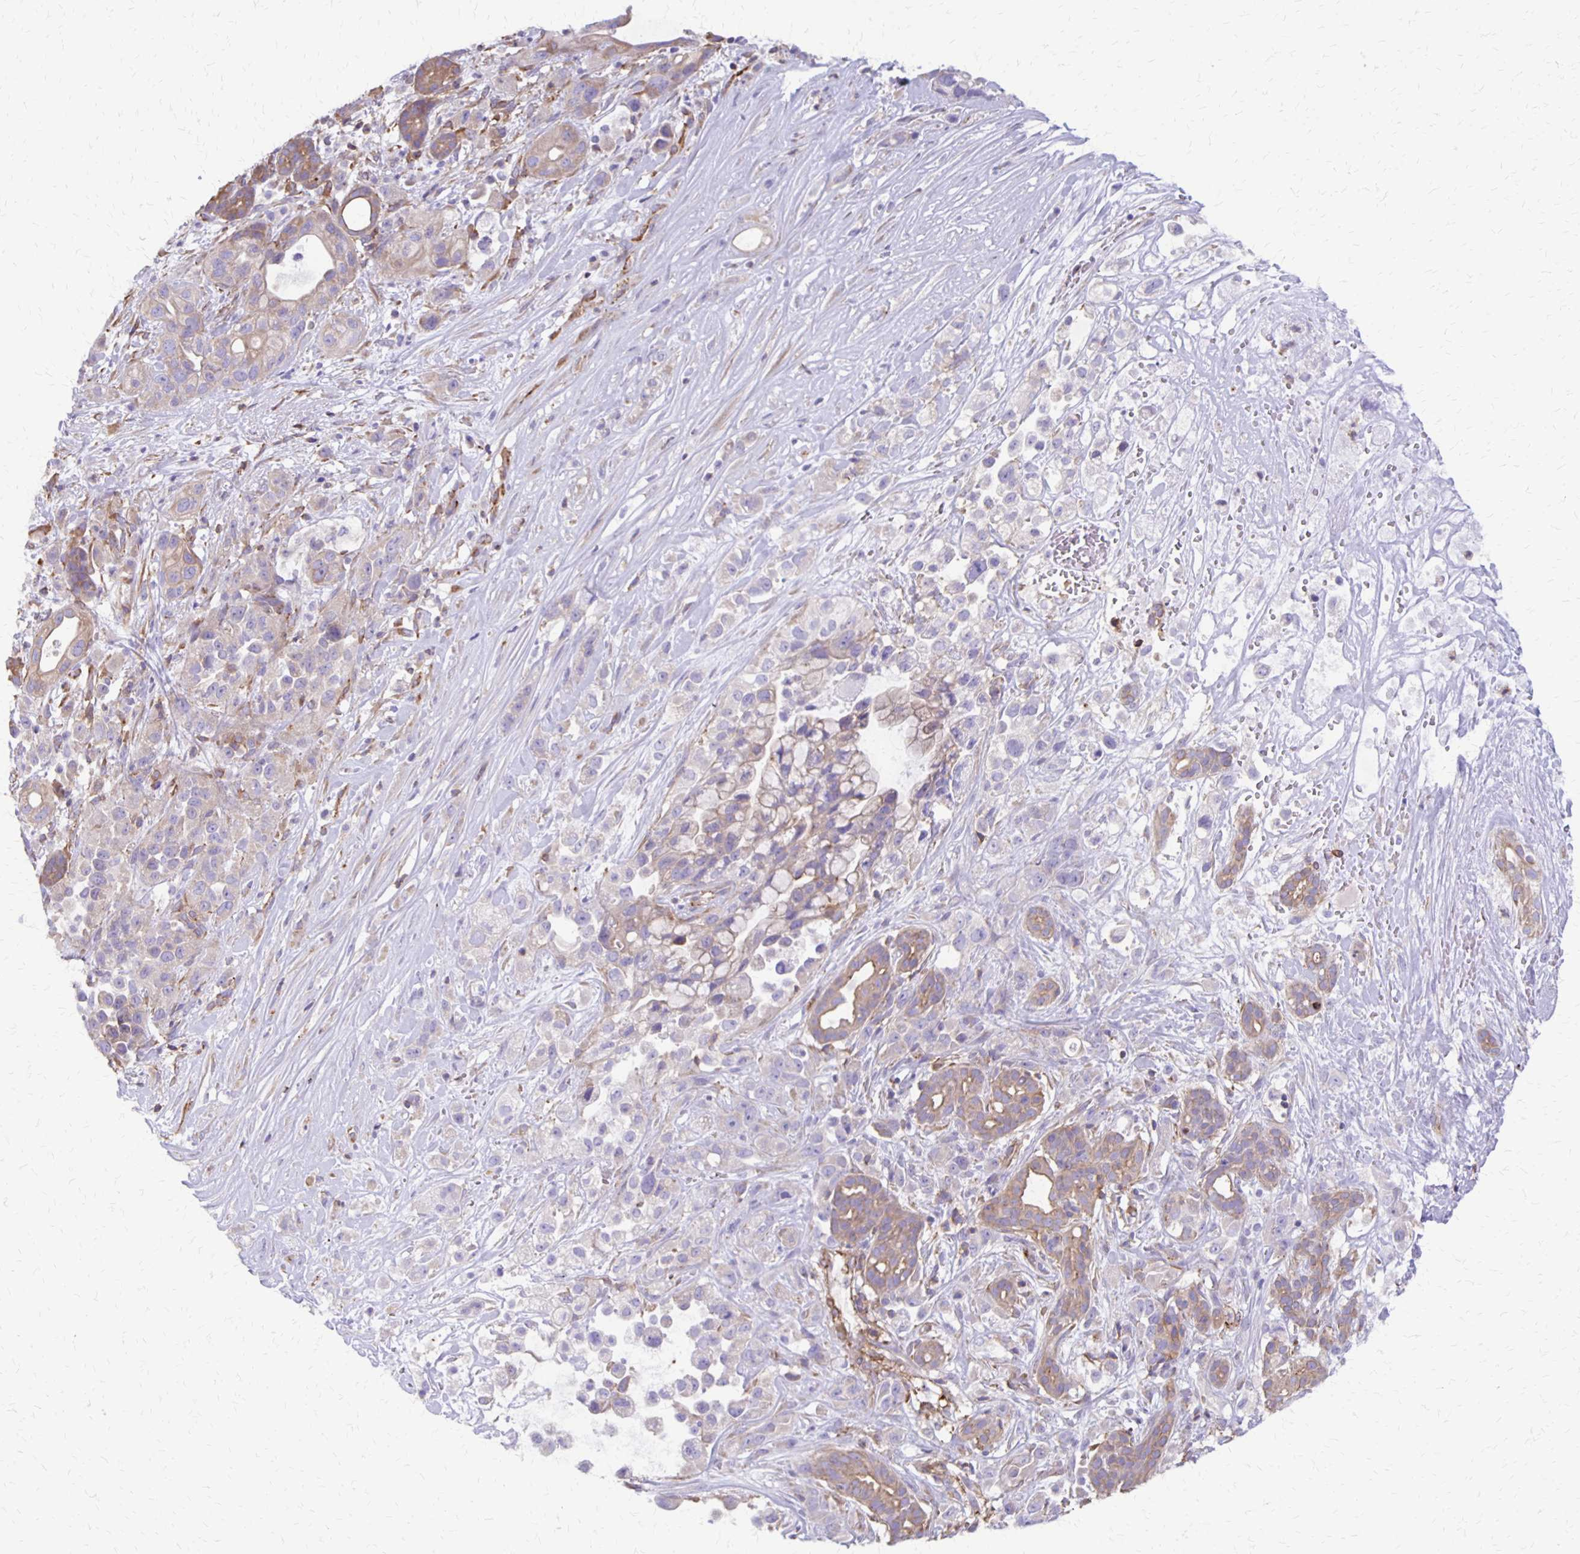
{"staining": {"intensity": "weak", "quantity": "25%-75%", "location": "cytoplasmic/membranous"}, "tissue": "pancreatic cancer", "cell_type": "Tumor cells", "image_type": "cancer", "snomed": [{"axis": "morphology", "description": "Adenocarcinoma, NOS"}, {"axis": "topography", "description": "Pancreas"}], "caption": "IHC of pancreatic cancer (adenocarcinoma) shows low levels of weak cytoplasmic/membranous expression in about 25%-75% of tumor cells.", "gene": "SEPTIN5", "patient": {"sex": "male", "age": 44}}